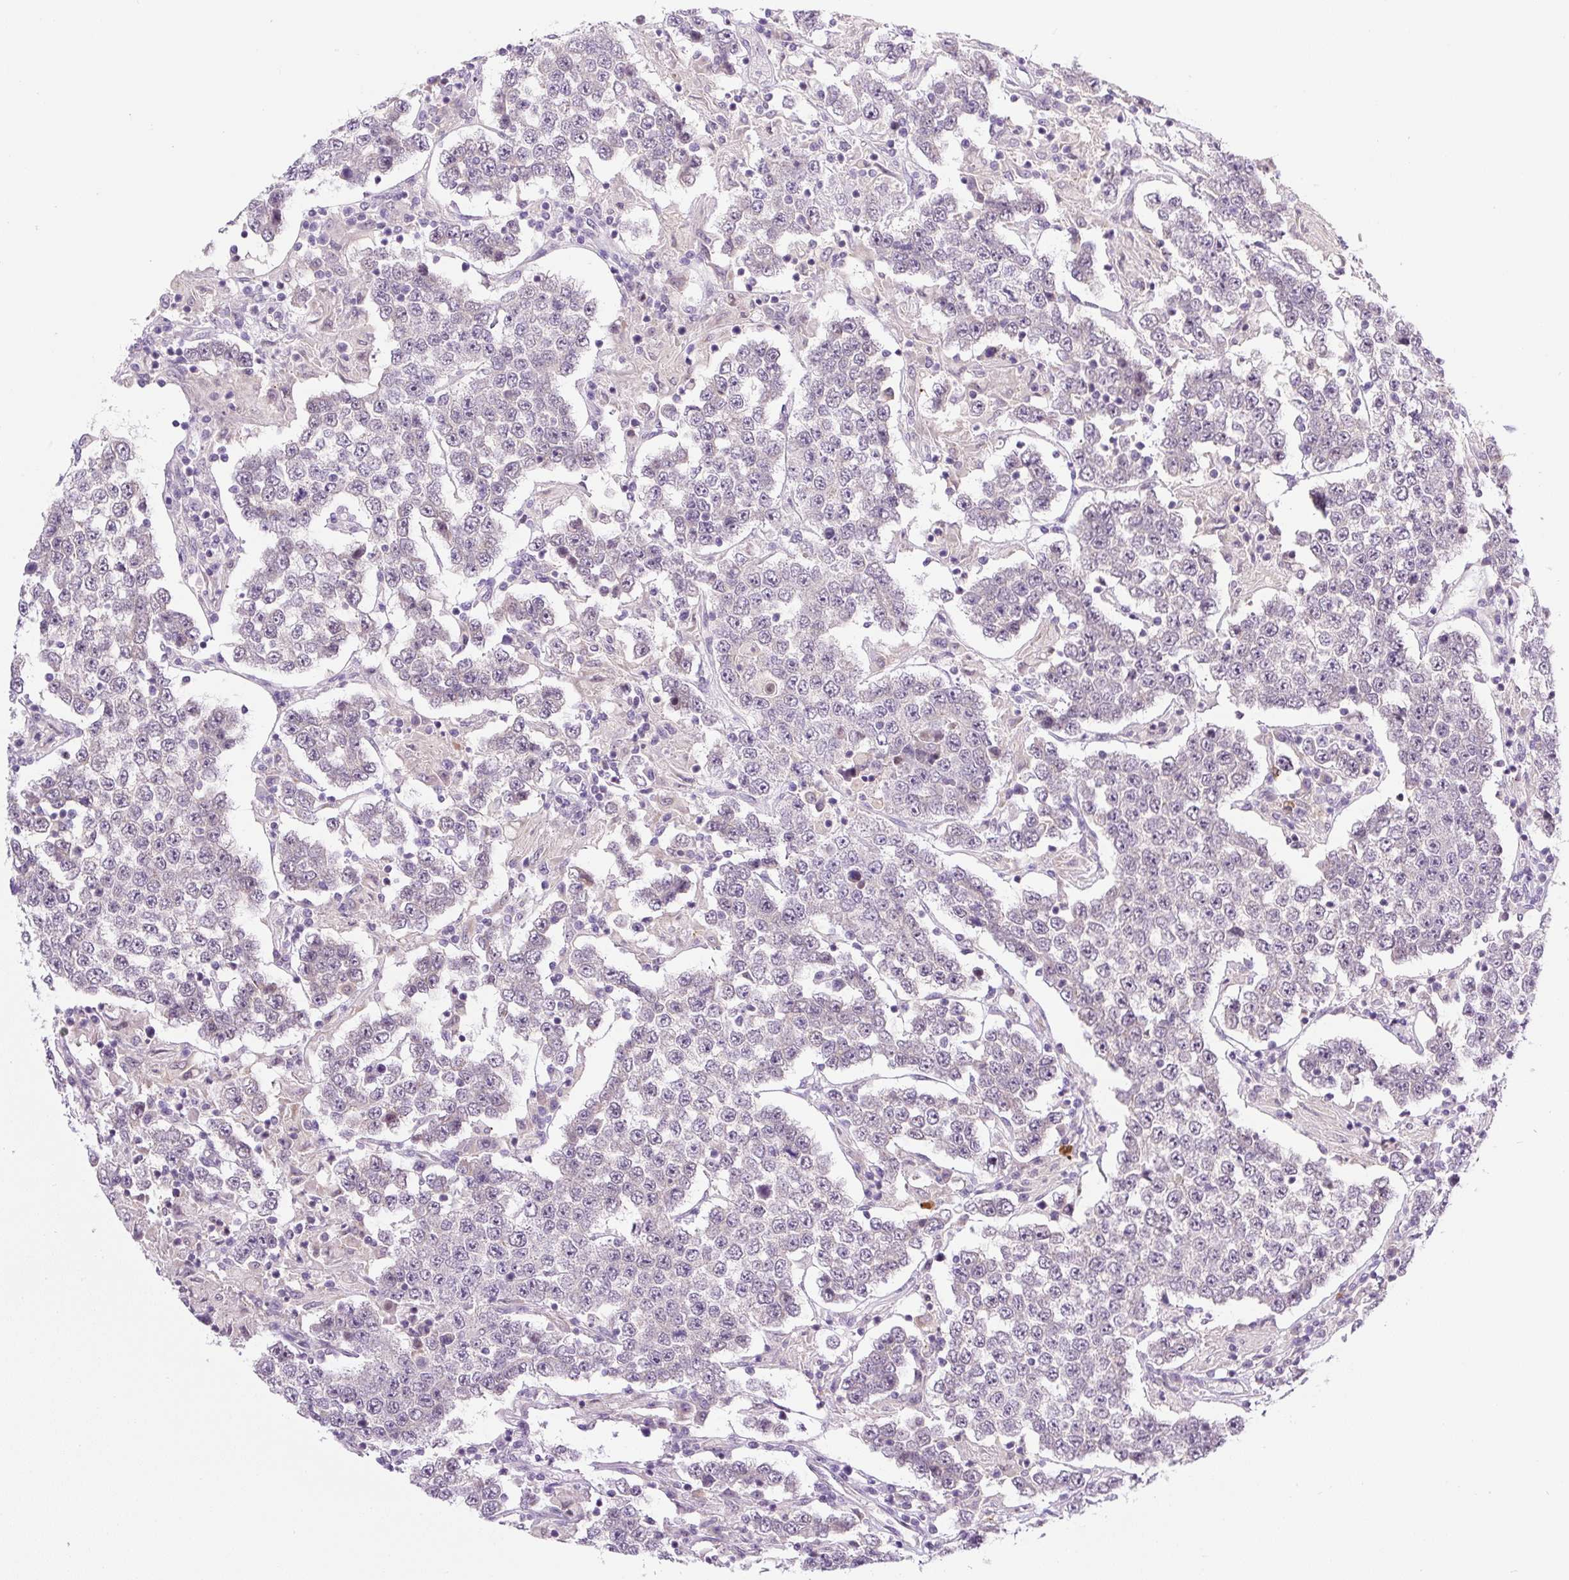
{"staining": {"intensity": "negative", "quantity": "none", "location": "none"}, "tissue": "testis cancer", "cell_type": "Tumor cells", "image_type": "cancer", "snomed": [{"axis": "morphology", "description": "Normal tissue, NOS"}, {"axis": "morphology", "description": "Urothelial carcinoma, High grade"}, {"axis": "morphology", "description": "Seminoma, NOS"}, {"axis": "morphology", "description": "Carcinoma, Embryonal, NOS"}, {"axis": "topography", "description": "Urinary bladder"}, {"axis": "topography", "description": "Testis"}], "caption": "Immunohistochemistry histopathology image of neoplastic tissue: human testis embryonal carcinoma stained with DAB exhibits no significant protein staining in tumor cells.", "gene": "PRKAA2", "patient": {"sex": "male", "age": 41}}